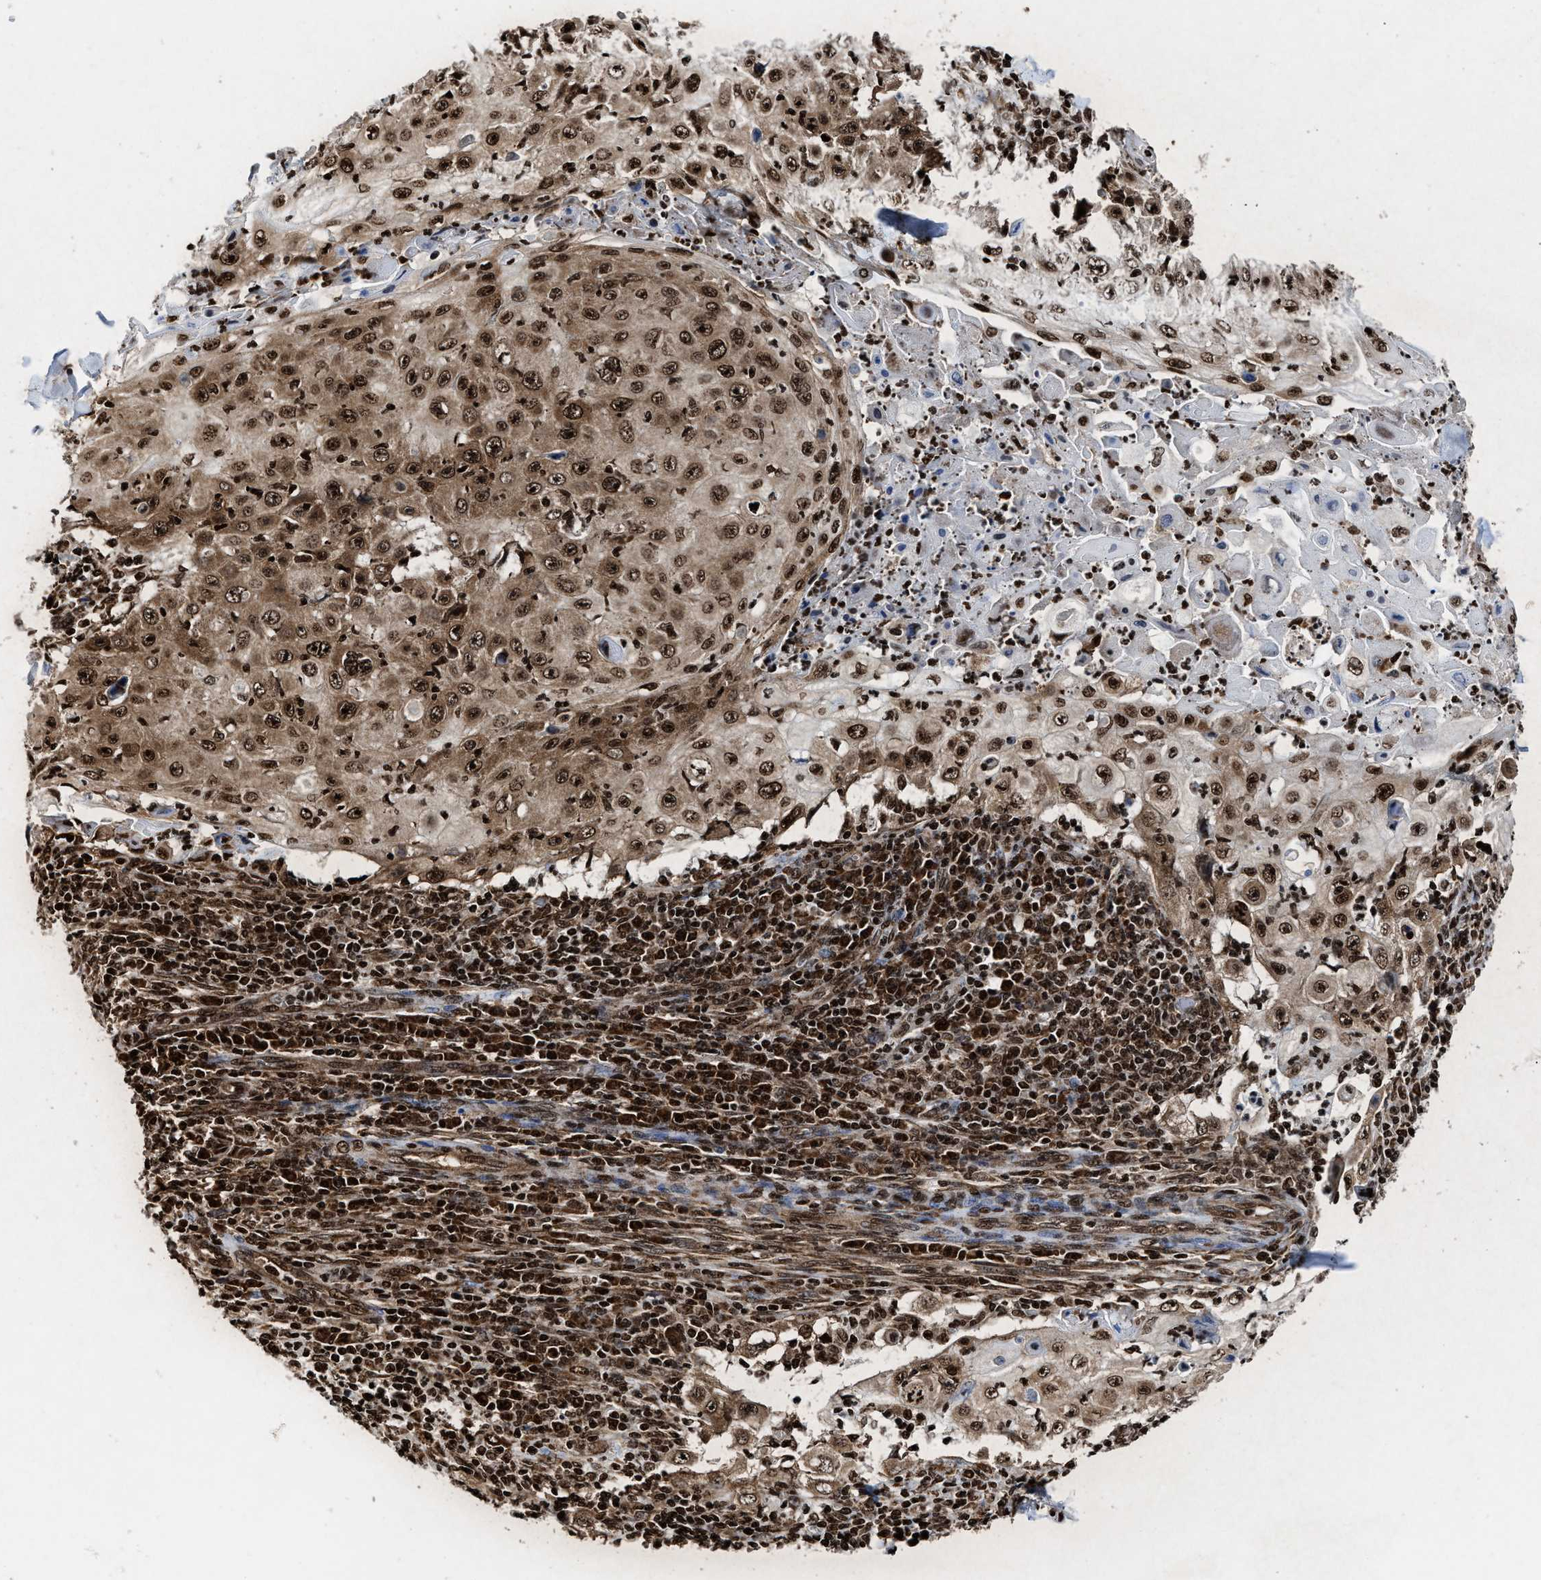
{"staining": {"intensity": "moderate", "quantity": ">75%", "location": "cytoplasmic/membranous,nuclear"}, "tissue": "skin cancer", "cell_type": "Tumor cells", "image_type": "cancer", "snomed": [{"axis": "morphology", "description": "Squamous cell carcinoma, NOS"}, {"axis": "topography", "description": "Skin"}], "caption": "Immunohistochemistry (IHC) histopathology image of neoplastic tissue: squamous cell carcinoma (skin) stained using immunohistochemistry (IHC) exhibits medium levels of moderate protein expression localized specifically in the cytoplasmic/membranous and nuclear of tumor cells, appearing as a cytoplasmic/membranous and nuclear brown color.", "gene": "ALYREF", "patient": {"sex": "male", "age": 86}}